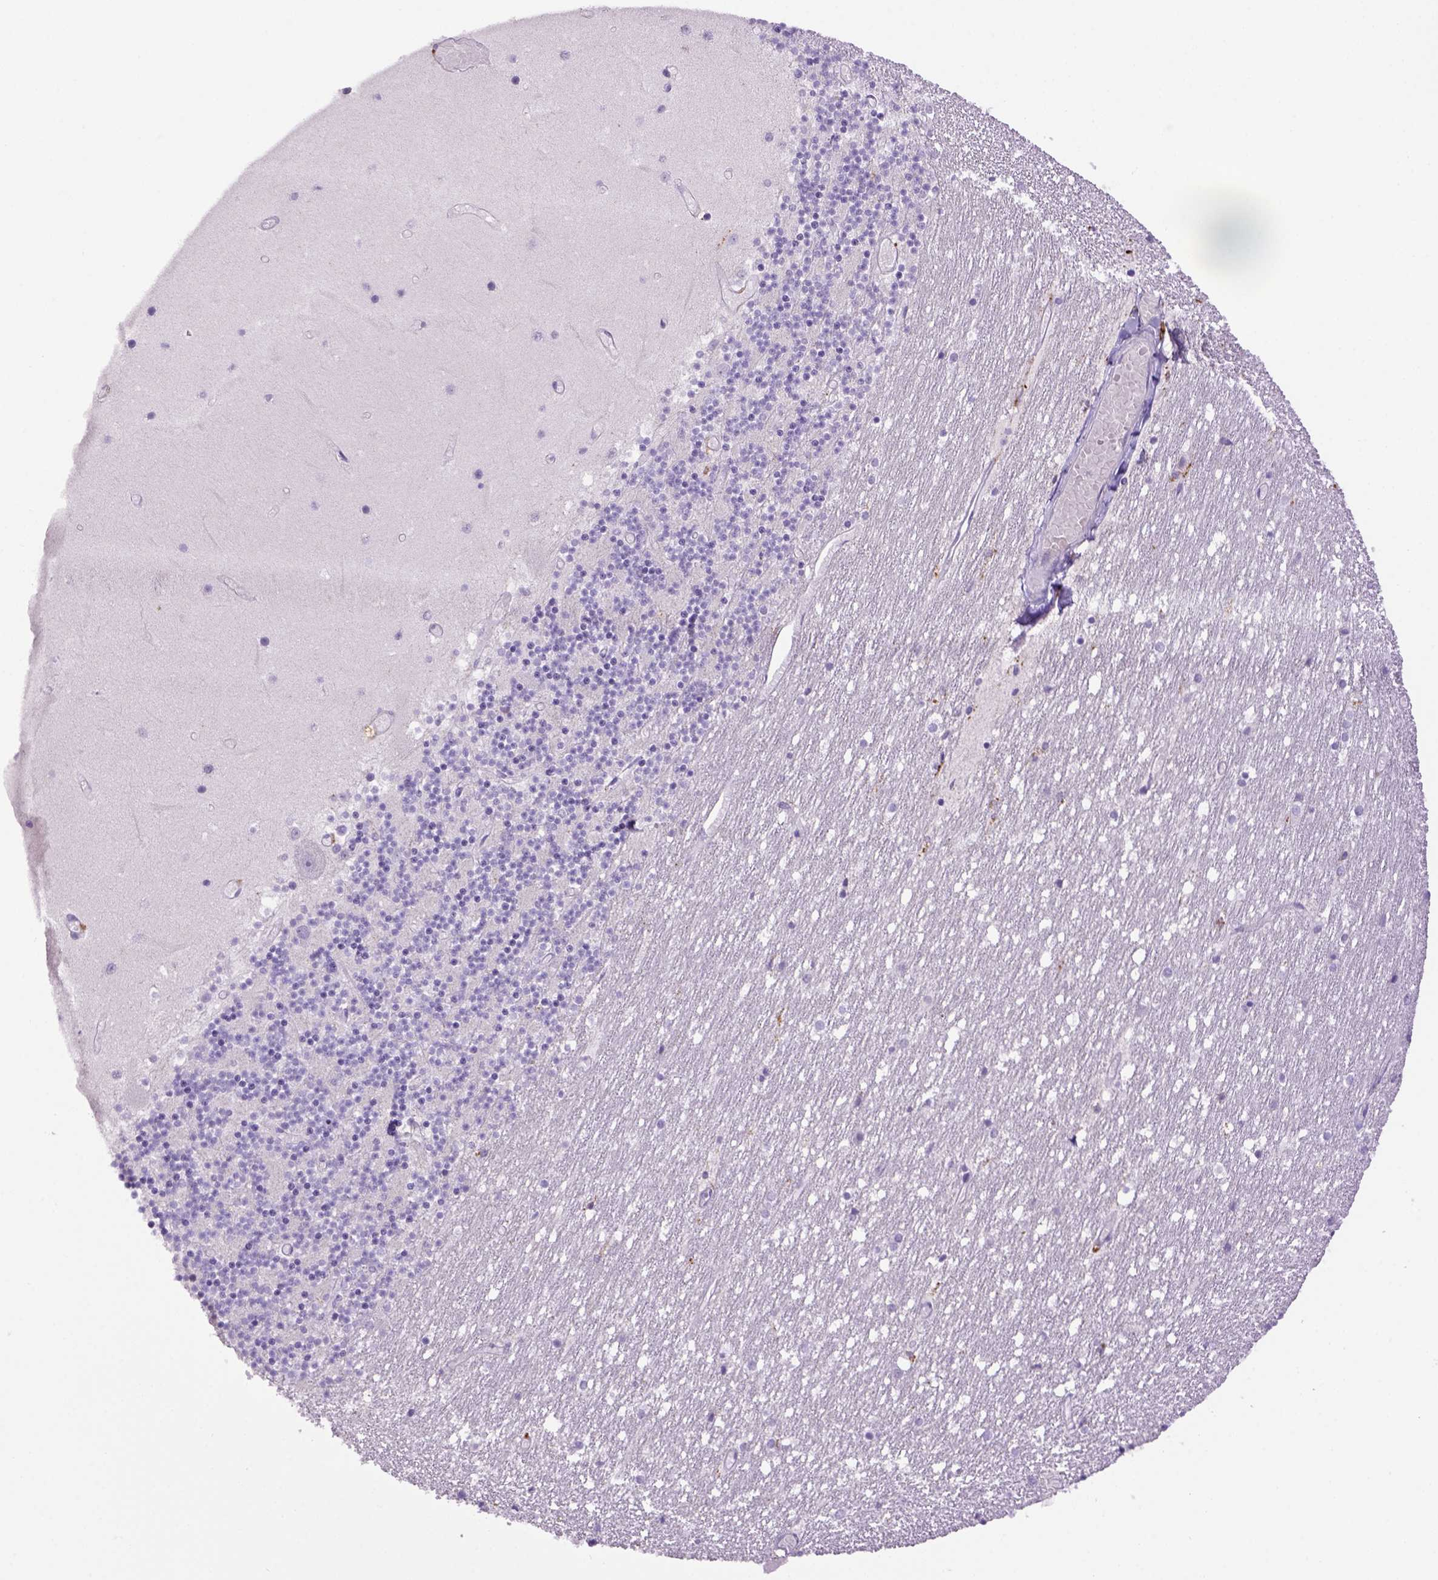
{"staining": {"intensity": "negative", "quantity": "none", "location": "none"}, "tissue": "cerebellum", "cell_type": "Cells in granular layer", "image_type": "normal", "snomed": [{"axis": "morphology", "description": "Normal tissue, NOS"}, {"axis": "topography", "description": "Cerebellum"}], "caption": "The histopathology image displays no significant expression in cells in granular layer of cerebellum. Nuclei are stained in blue.", "gene": "CD68", "patient": {"sex": "female", "age": 28}}